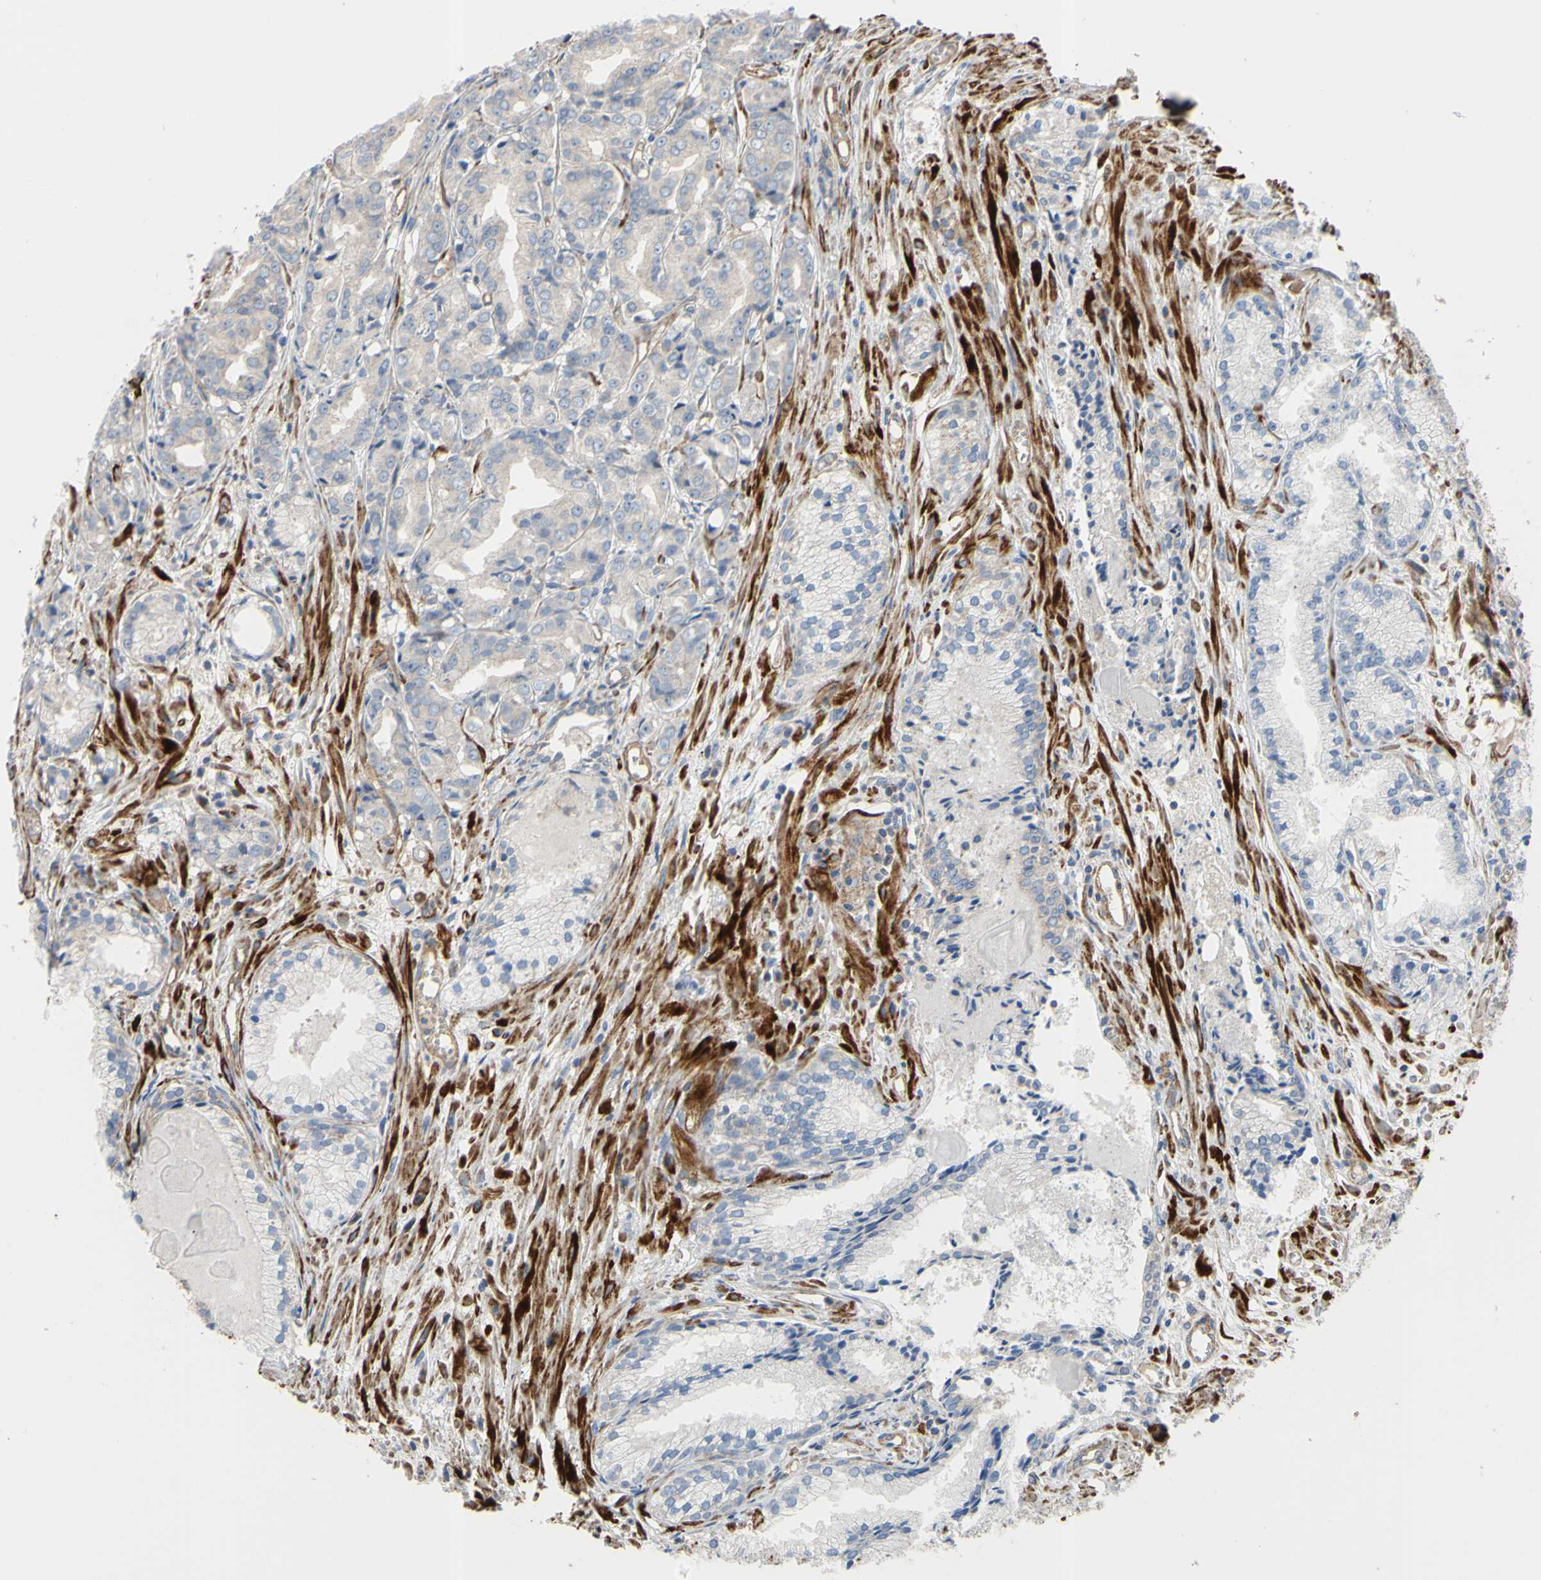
{"staining": {"intensity": "negative", "quantity": "none", "location": "none"}, "tissue": "prostate cancer", "cell_type": "Tumor cells", "image_type": "cancer", "snomed": [{"axis": "morphology", "description": "Adenocarcinoma, Low grade"}, {"axis": "topography", "description": "Prostate"}], "caption": "A high-resolution histopathology image shows immunohistochemistry staining of prostate cancer (adenocarcinoma (low-grade)), which exhibits no significant staining in tumor cells. The staining is performed using DAB brown chromogen with nuclei counter-stained in using hematoxylin.", "gene": "BECN1", "patient": {"sex": "male", "age": 72}}